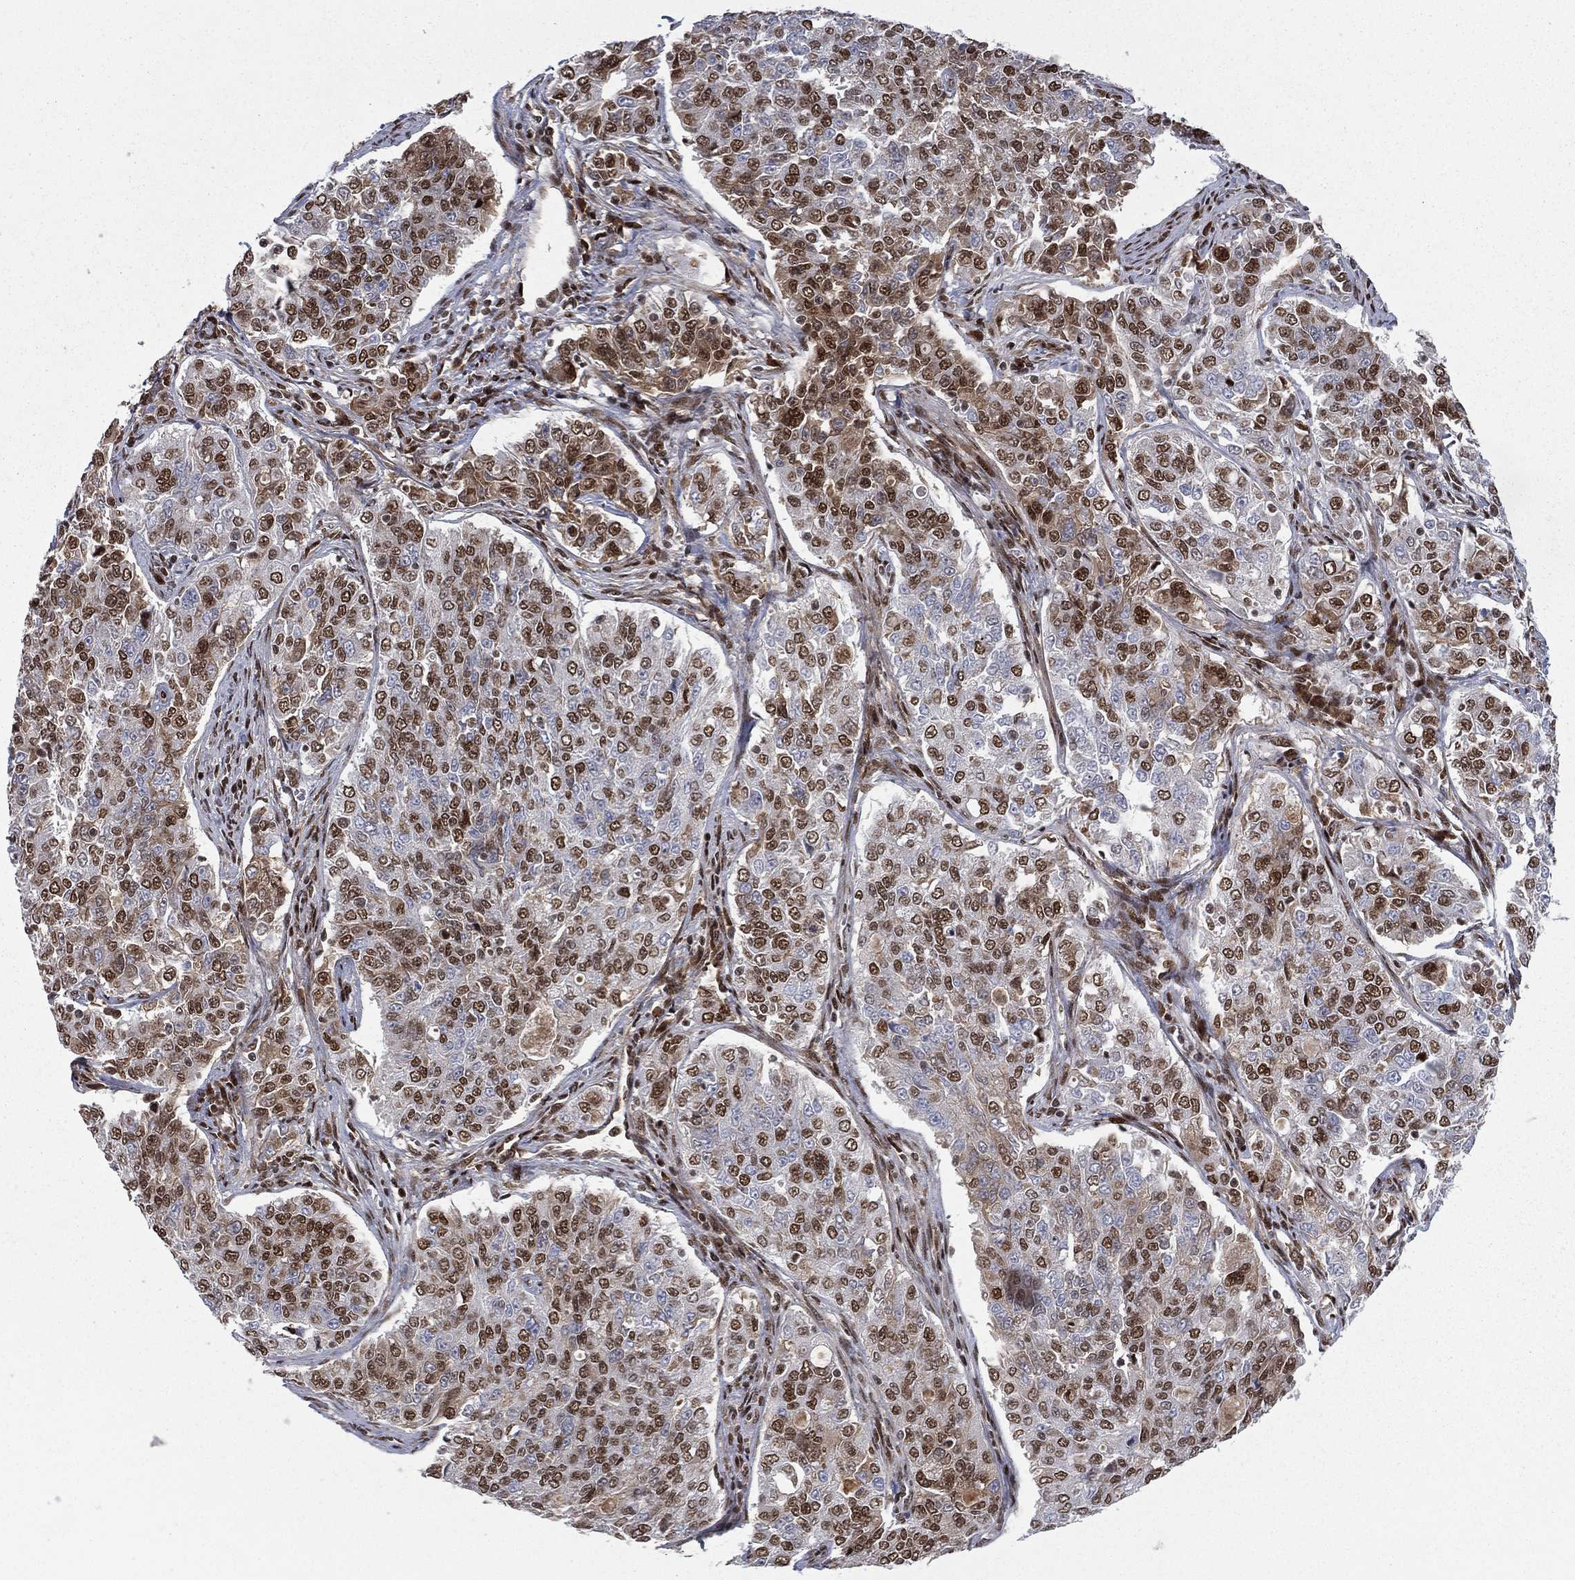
{"staining": {"intensity": "strong", "quantity": ">75%", "location": "nuclear"}, "tissue": "endometrial cancer", "cell_type": "Tumor cells", "image_type": "cancer", "snomed": [{"axis": "morphology", "description": "Adenocarcinoma, NOS"}, {"axis": "topography", "description": "Endometrium"}], "caption": "Endometrial adenocarcinoma stained for a protein (brown) shows strong nuclear positive staining in about >75% of tumor cells.", "gene": "RTF1", "patient": {"sex": "female", "age": 43}}